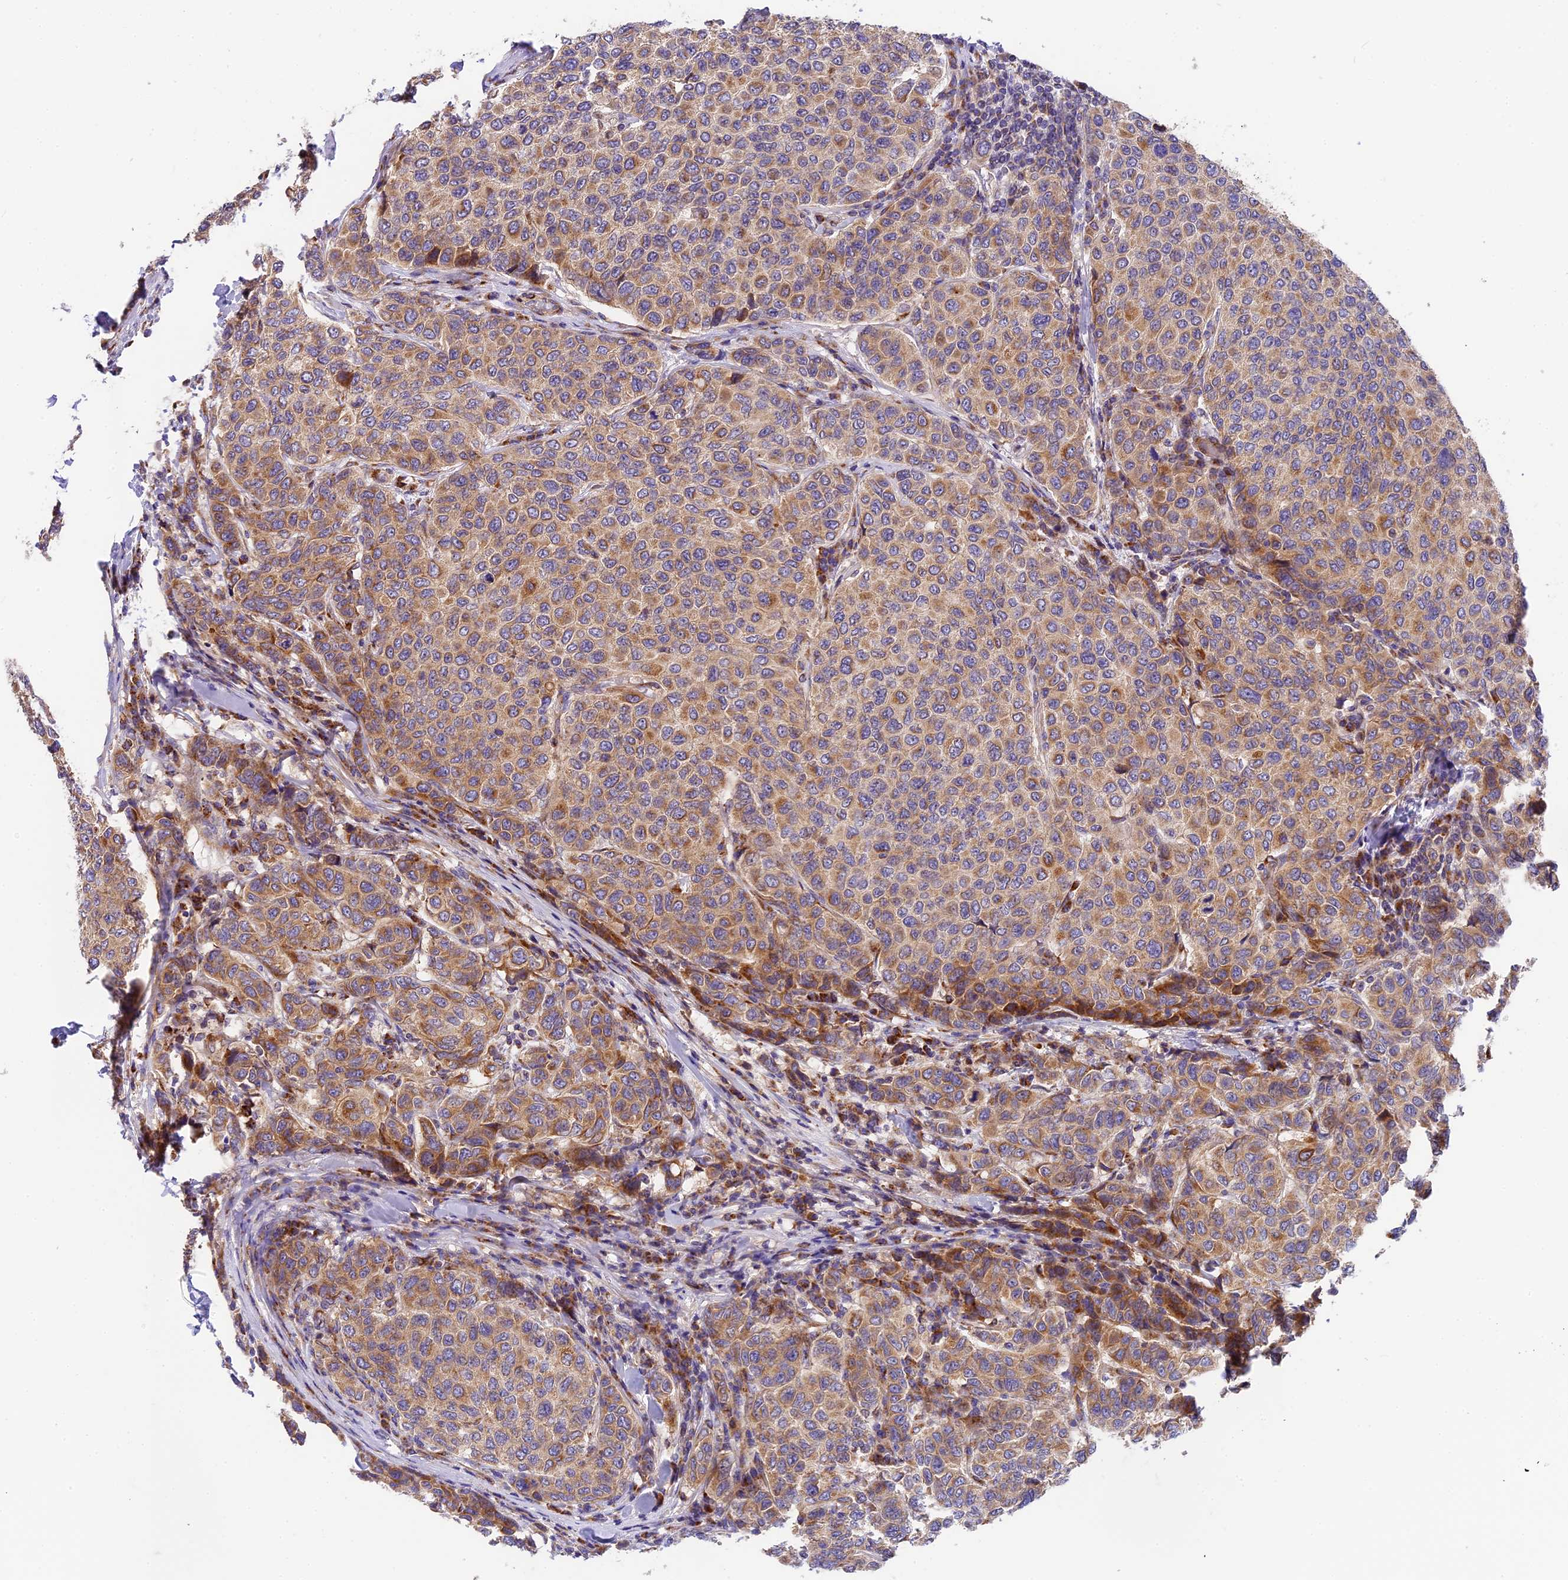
{"staining": {"intensity": "moderate", "quantity": "25%-75%", "location": "cytoplasmic/membranous"}, "tissue": "breast cancer", "cell_type": "Tumor cells", "image_type": "cancer", "snomed": [{"axis": "morphology", "description": "Duct carcinoma"}, {"axis": "topography", "description": "Breast"}], "caption": "A brown stain shows moderate cytoplasmic/membranous expression of a protein in human breast cancer (intraductal carcinoma) tumor cells.", "gene": "MRAS", "patient": {"sex": "female", "age": 55}}